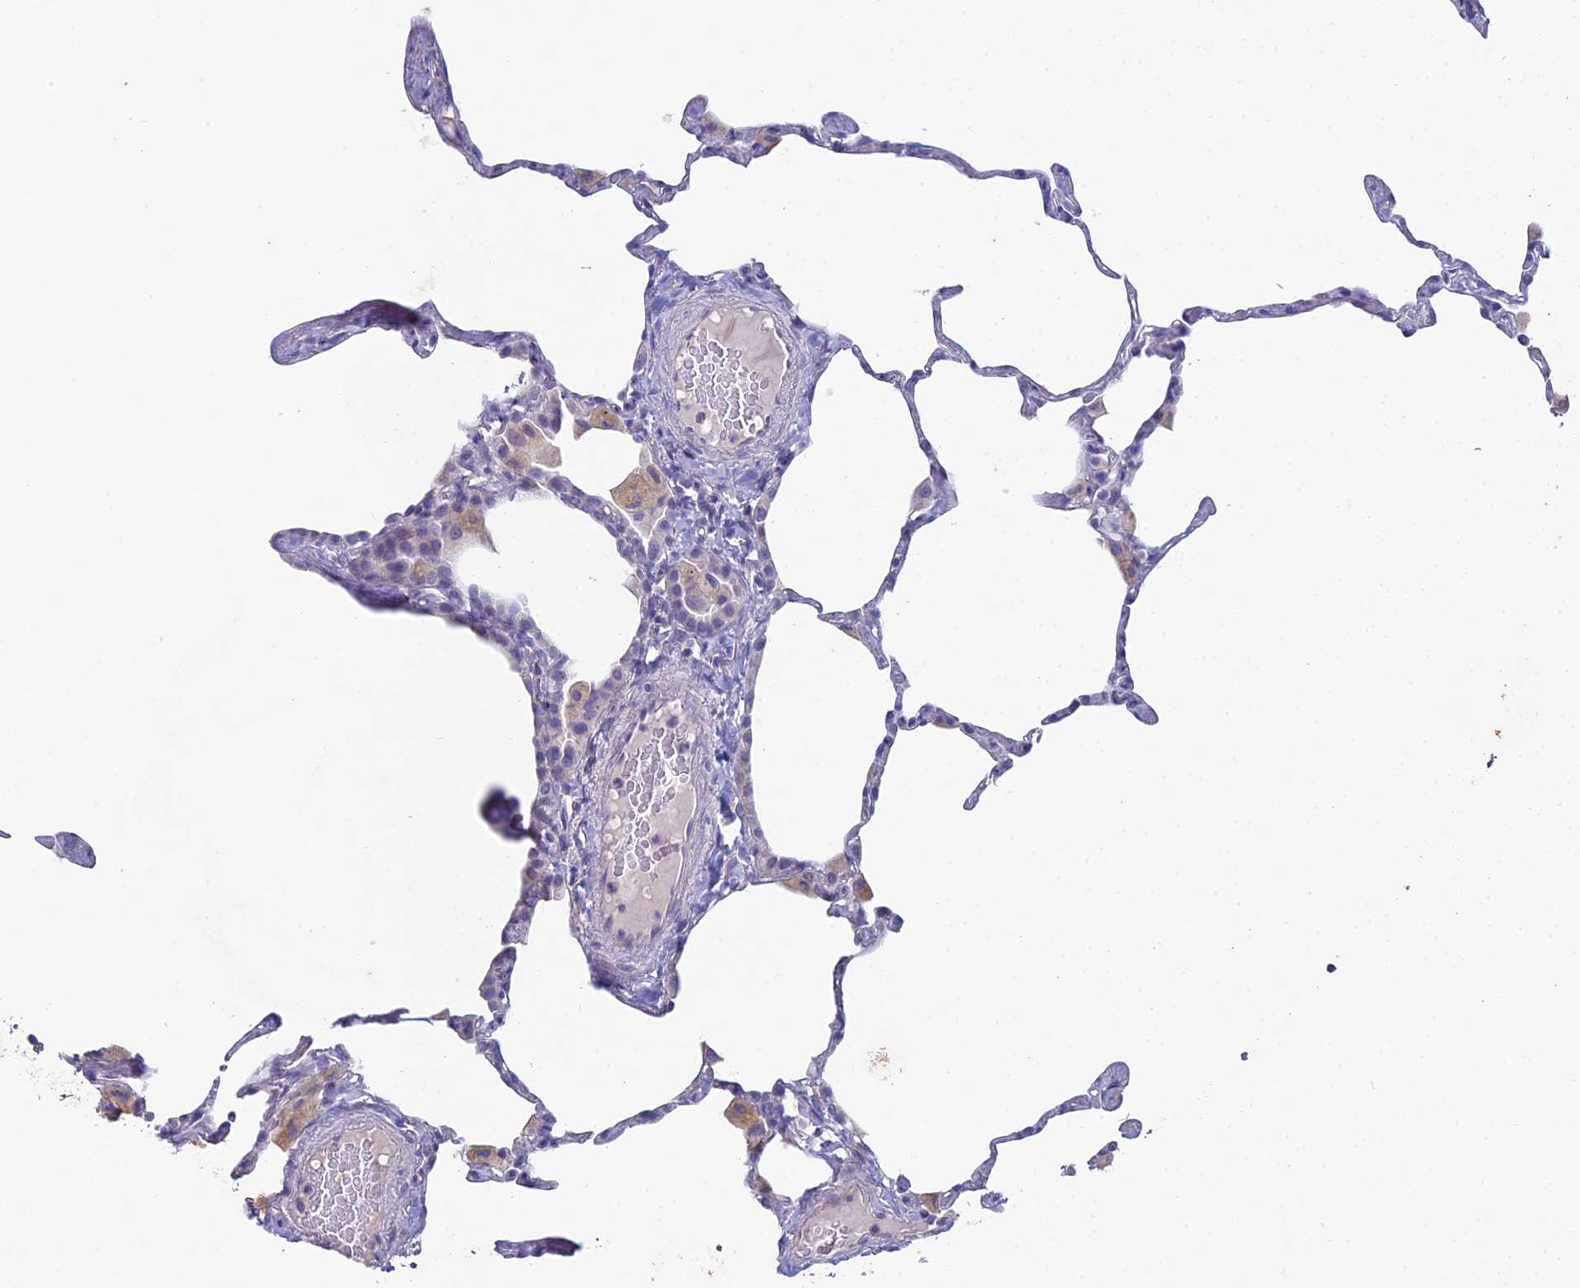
{"staining": {"intensity": "negative", "quantity": "none", "location": "none"}, "tissue": "lung", "cell_type": "Alveolar cells", "image_type": "normal", "snomed": [{"axis": "morphology", "description": "Normal tissue, NOS"}, {"axis": "topography", "description": "Lung"}], "caption": "An immunohistochemistry (IHC) photomicrograph of normal lung is shown. There is no staining in alveolar cells of lung. (DAB IHC with hematoxylin counter stain).", "gene": "NCAM1", "patient": {"sex": "male", "age": 65}}